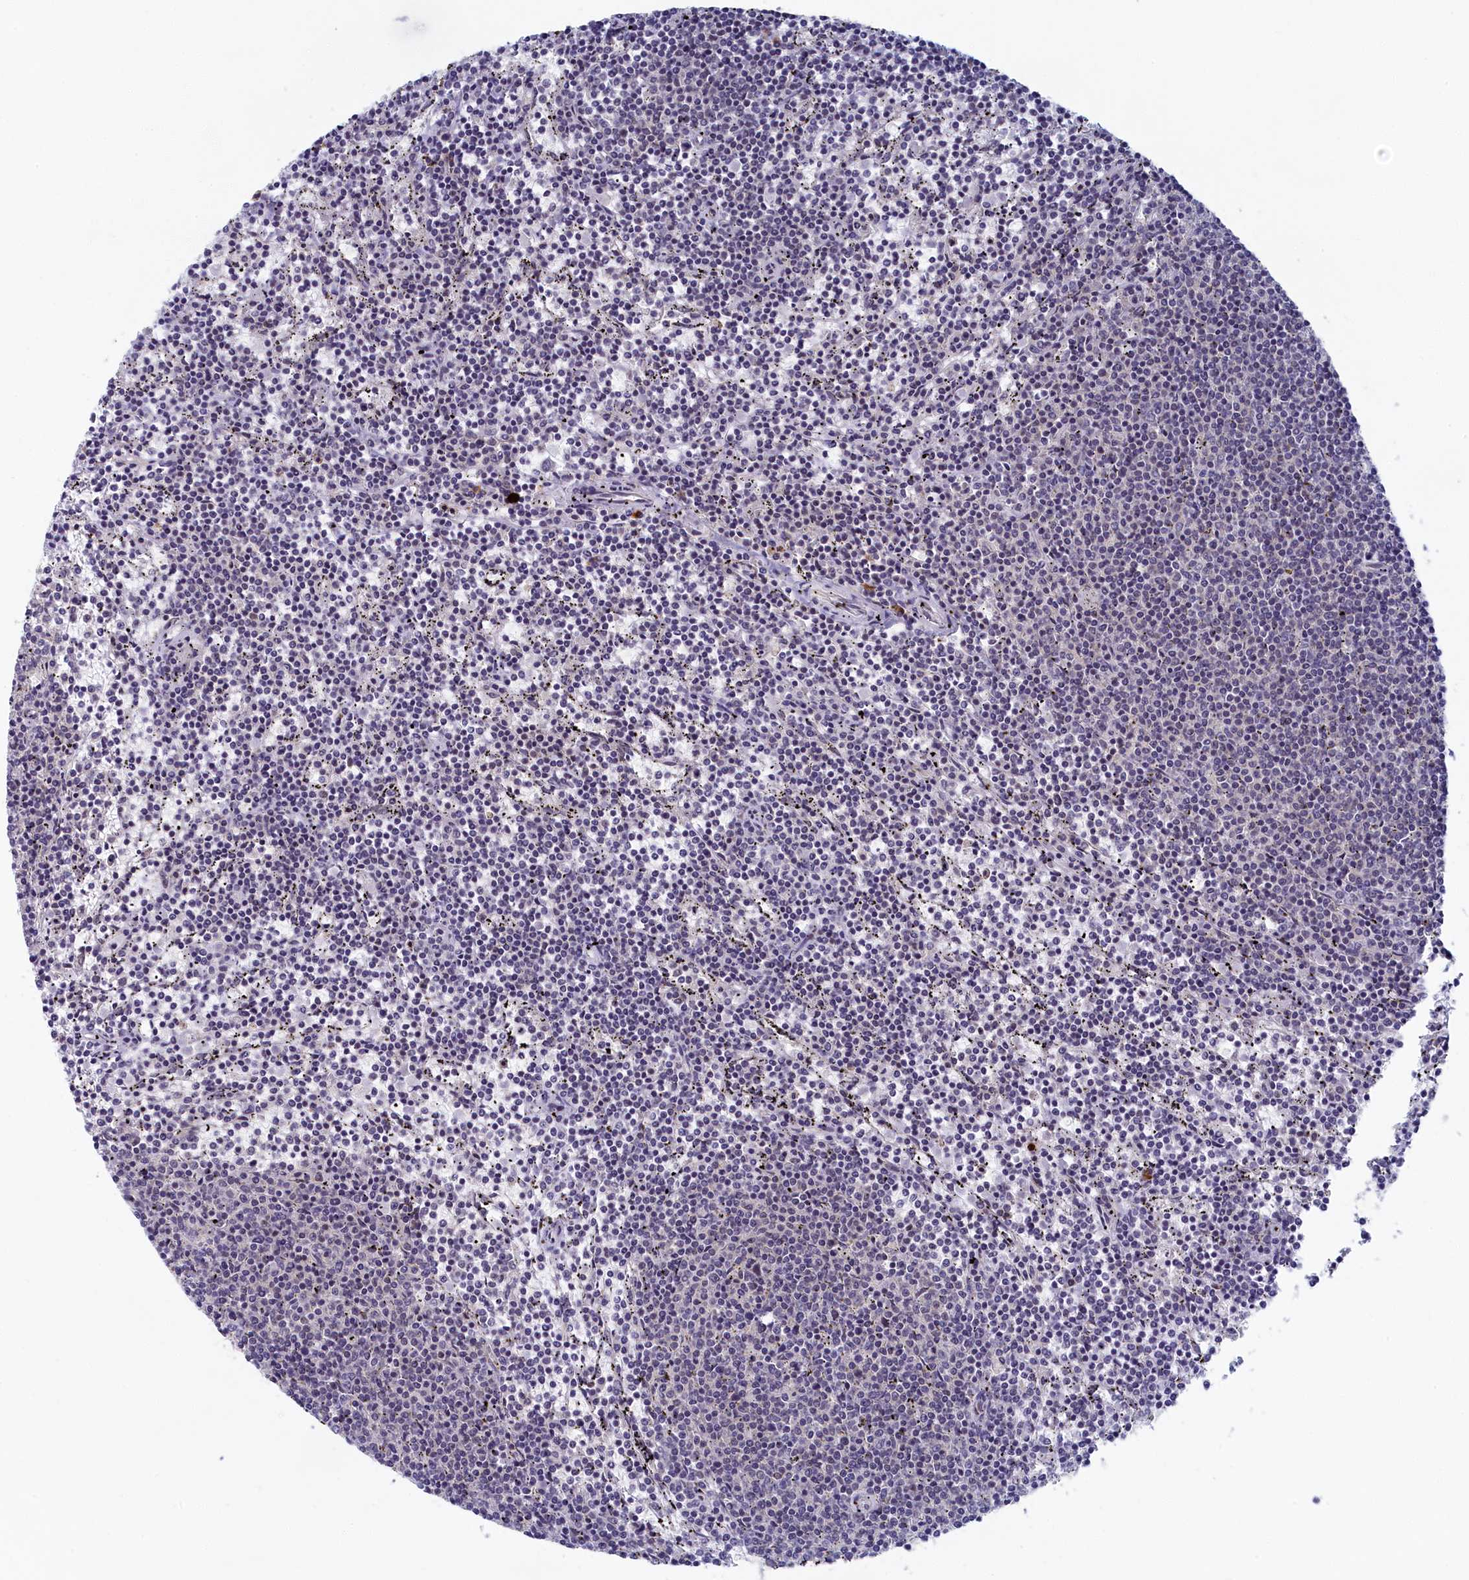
{"staining": {"intensity": "negative", "quantity": "none", "location": "none"}, "tissue": "lymphoma", "cell_type": "Tumor cells", "image_type": "cancer", "snomed": [{"axis": "morphology", "description": "Malignant lymphoma, non-Hodgkin's type, Low grade"}, {"axis": "topography", "description": "Spleen"}], "caption": "High magnification brightfield microscopy of lymphoma stained with DAB (3,3'-diaminobenzidine) (brown) and counterstained with hematoxylin (blue): tumor cells show no significant positivity. (Stains: DAB immunohistochemistry (IHC) with hematoxylin counter stain, Microscopy: brightfield microscopy at high magnification).", "gene": "DNAJC17", "patient": {"sex": "female", "age": 50}}